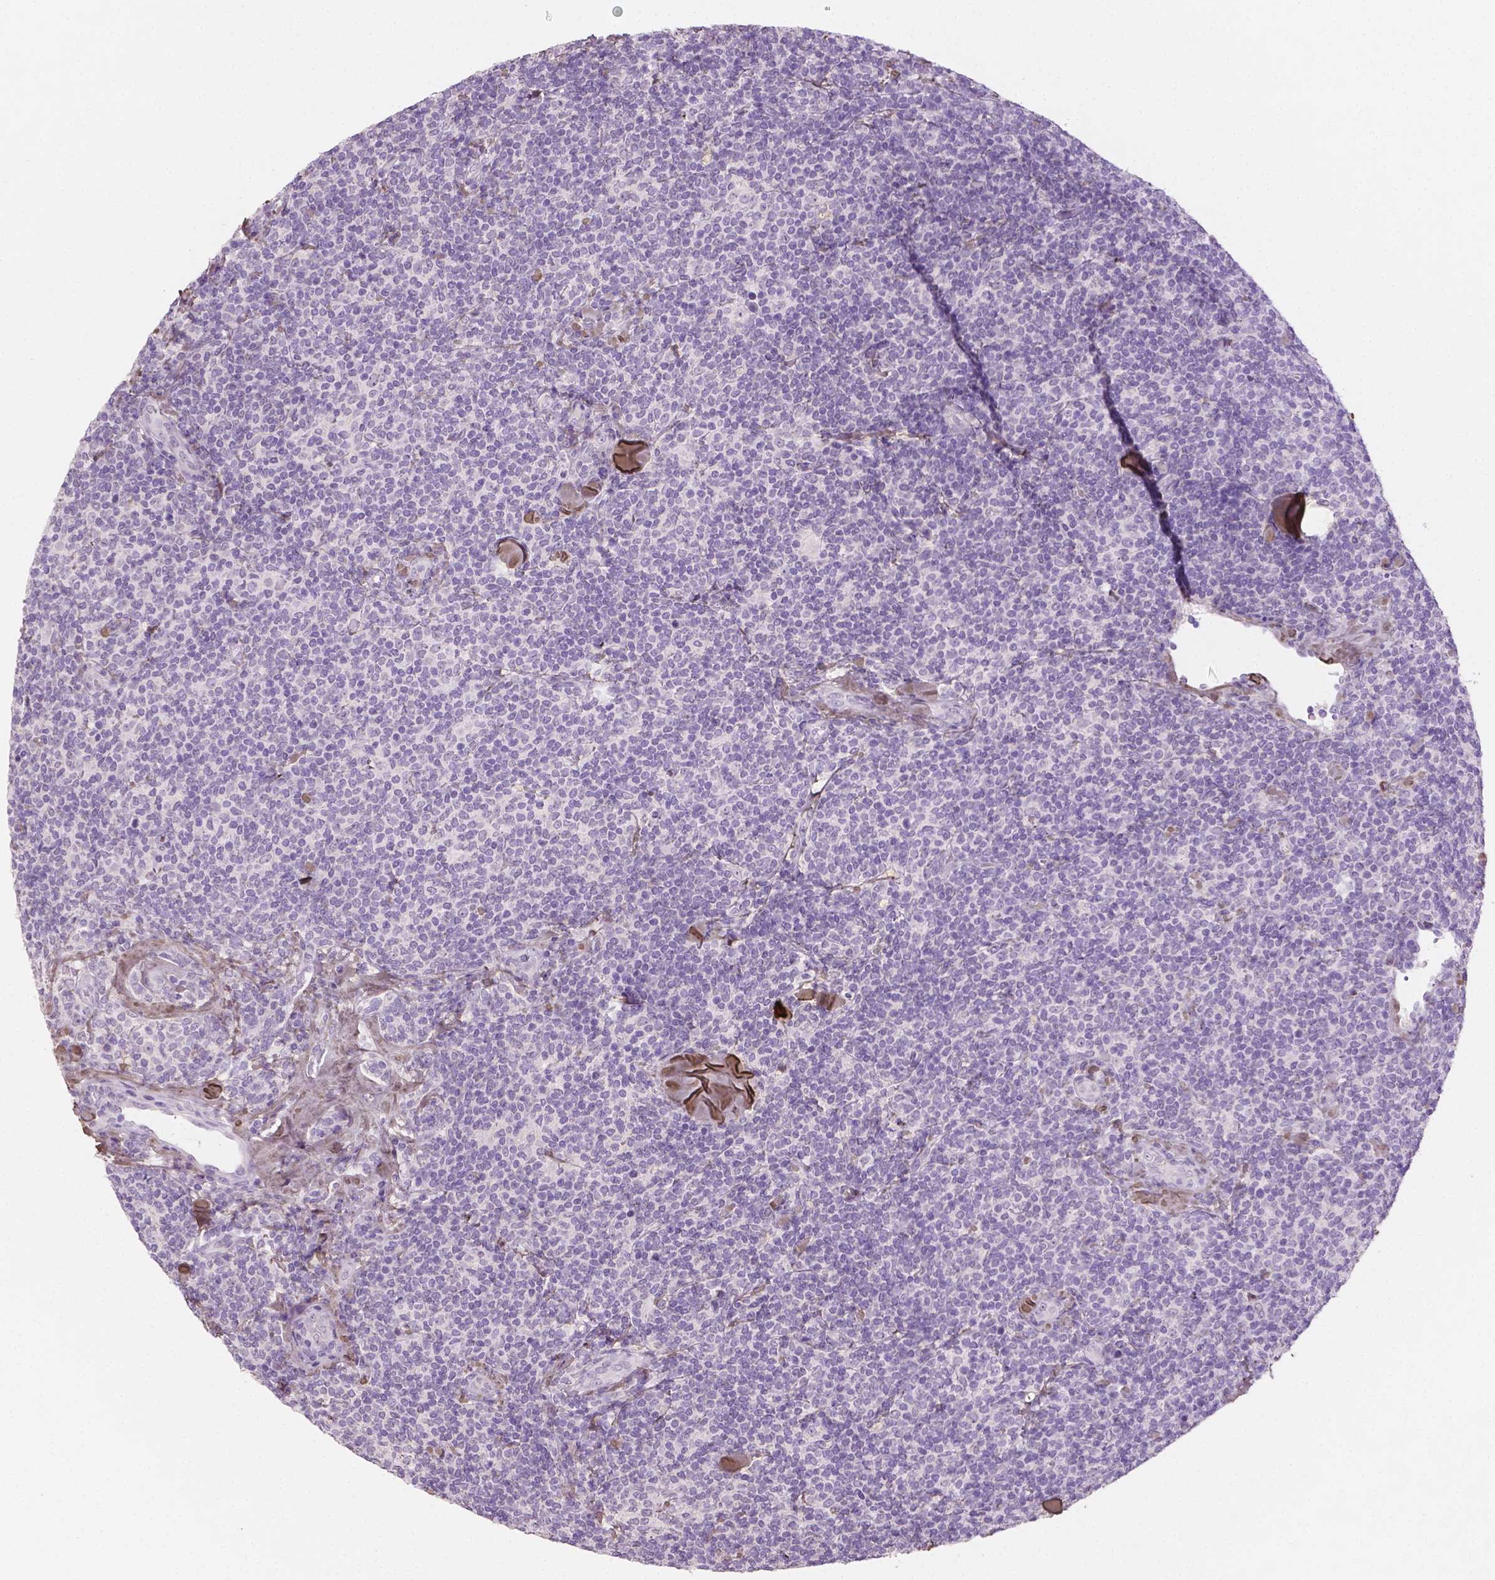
{"staining": {"intensity": "negative", "quantity": "none", "location": "none"}, "tissue": "lymphoma", "cell_type": "Tumor cells", "image_type": "cancer", "snomed": [{"axis": "morphology", "description": "Malignant lymphoma, non-Hodgkin's type, Low grade"}, {"axis": "topography", "description": "Lymph node"}], "caption": "Protein analysis of lymphoma displays no significant positivity in tumor cells. Brightfield microscopy of immunohistochemistry stained with DAB (brown) and hematoxylin (blue), captured at high magnification.", "gene": "DLG2", "patient": {"sex": "female", "age": 56}}